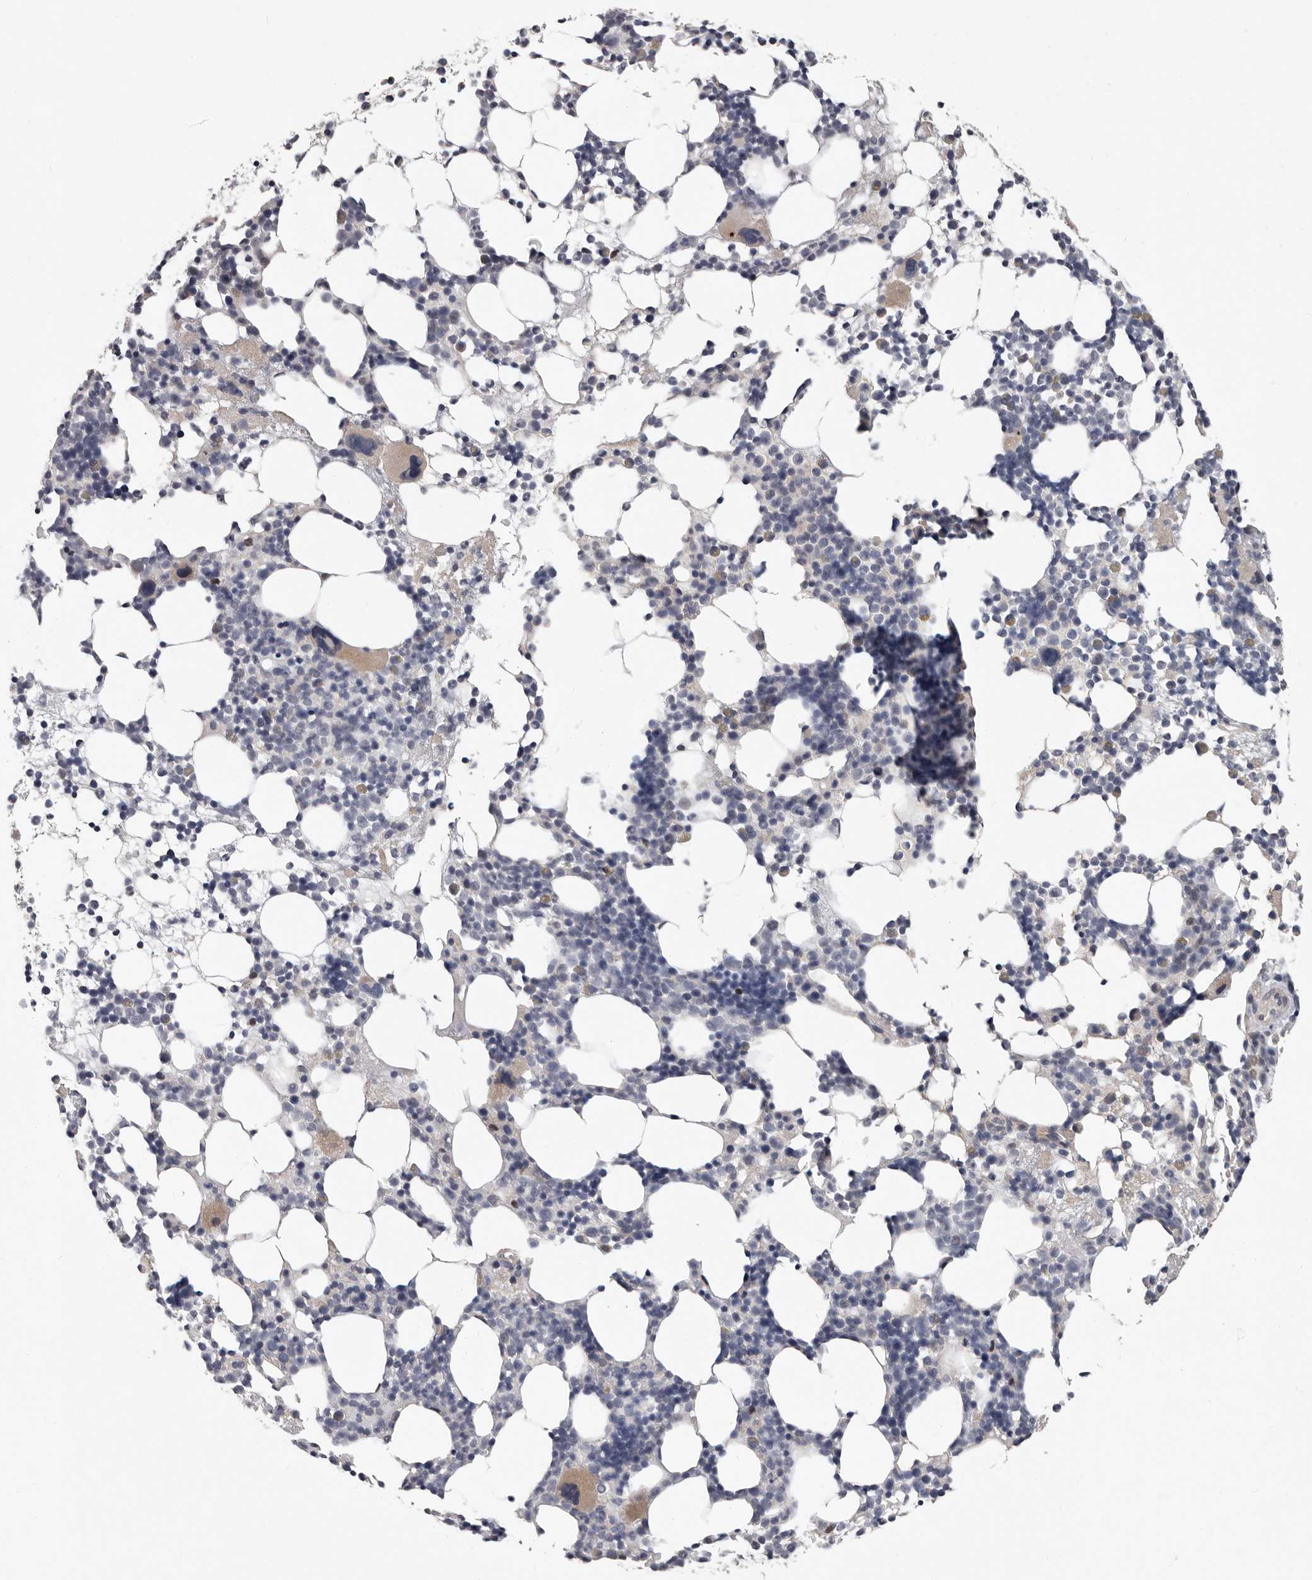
{"staining": {"intensity": "negative", "quantity": "none", "location": "none"}, "tissue": "bone marrow", "cell_type": "Hematopoietic cells", "image_type": "normal", "snomed": [{"axis": "morphology", "description": "Normal tissue, NOS"}, {"axis": "topography", "description": "Bone marrow"}], "caption": "High power microscopy micrograph of an immunohistochemistry (IHC) histopathology image of unremarkable bone marrow, revealing no significant expression in hematopoietic cells. (Immunohistochemistry, brightfield microscopy, high magnification).", "gene": "RNF217", "patient": {"sex": "female", "age": 57}}